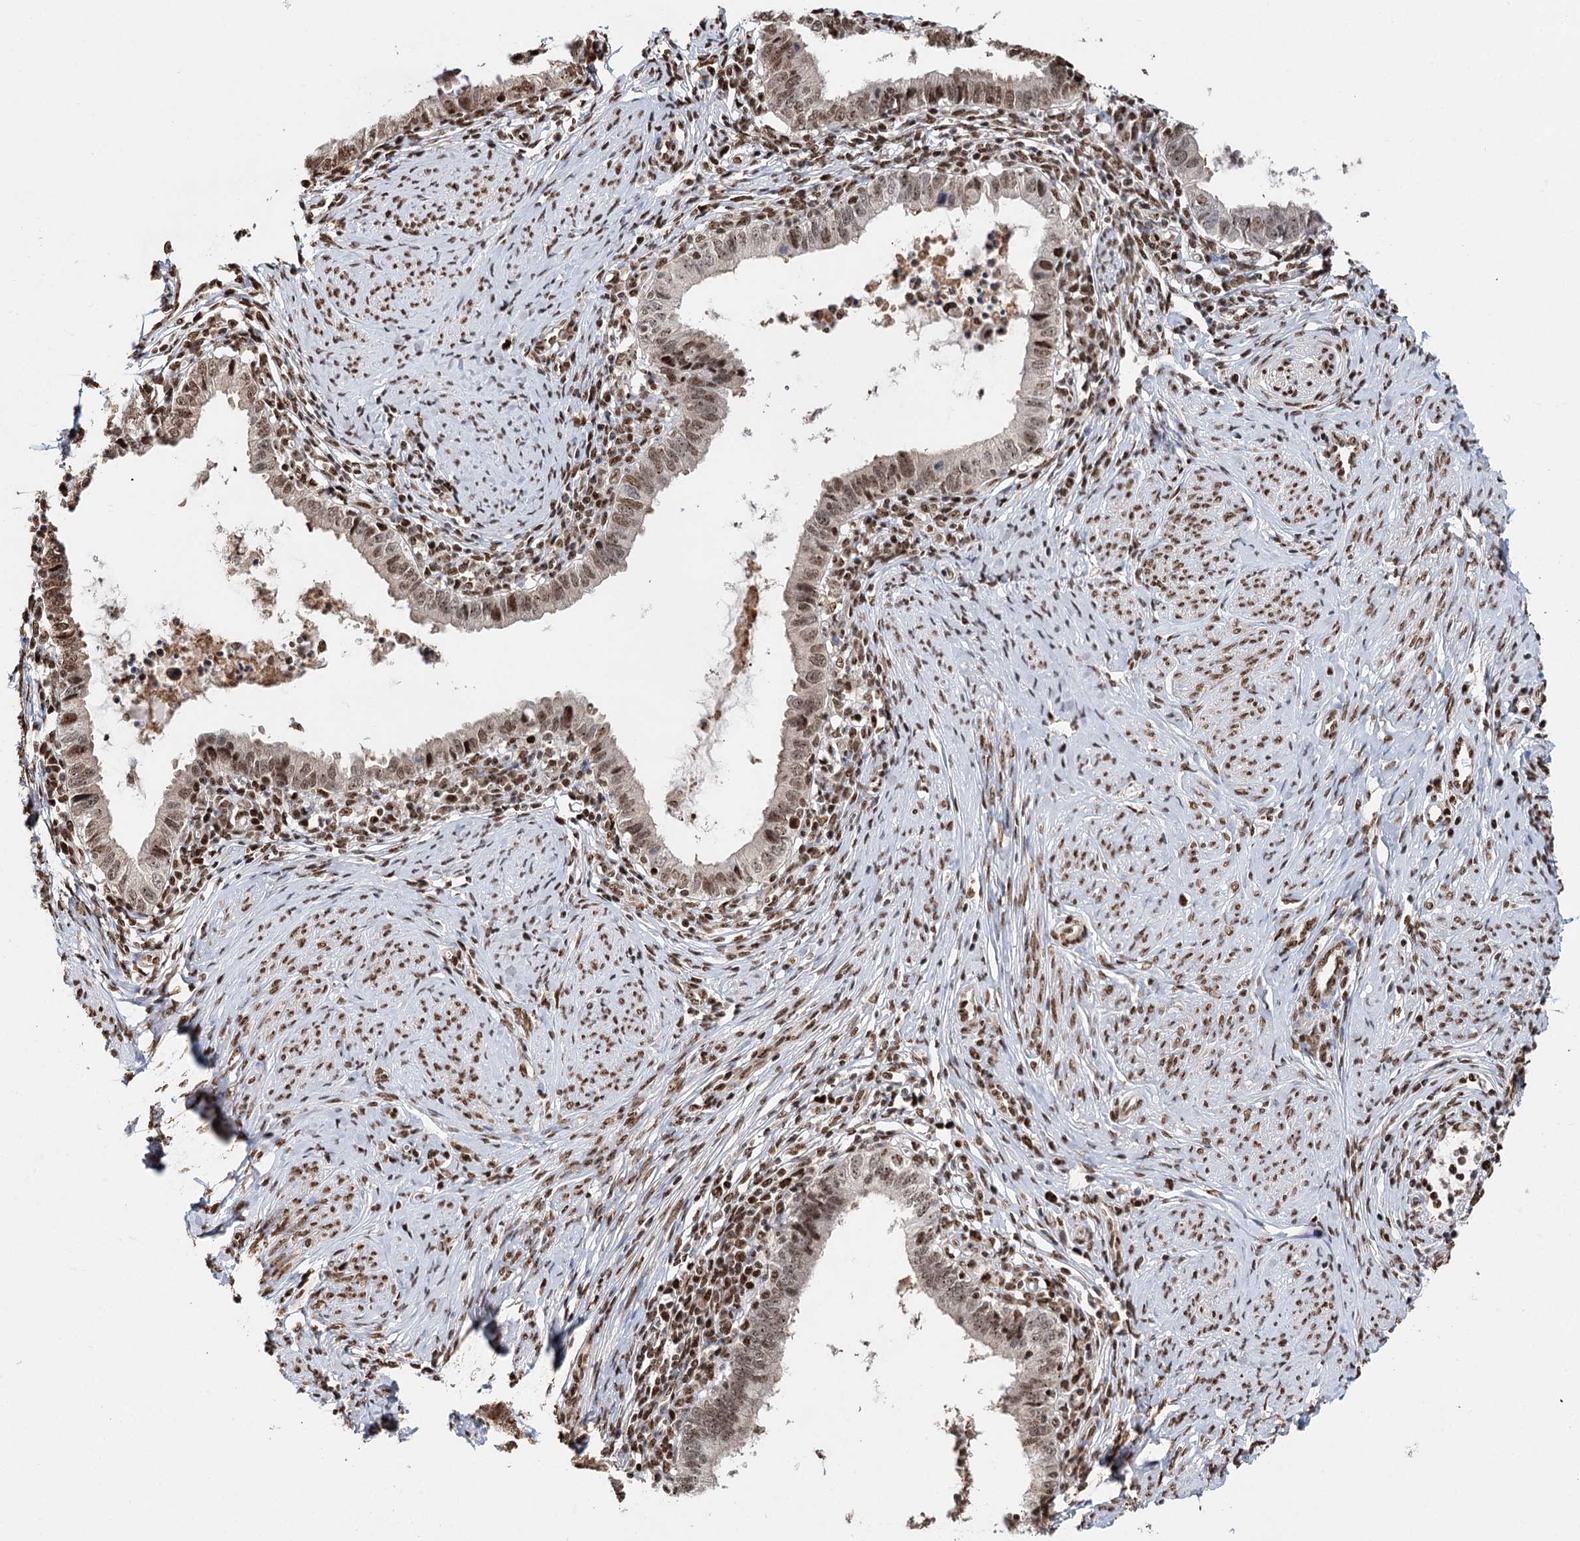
{"staining": {"intensity": "moderate", "quantity": ">75%", "location": "nuclear"}, "tissue": "cervical cancer", "cell_type": "Tumor cells", "image_type": "cancer", "snomed": [{"axis": "morphology", "description": "Adenocarcinoma, NOS"}, {"axis": "topography", "description": "Cervix"}], "caption": "This histopathology image exhibits IHC staining of human adenocarcinoma (cervical), with medium moderate nuclear staining in approximately >75% of tumor cells.", "gene": "RPS27A", "patient": {"sex": "female", "age": 36}}